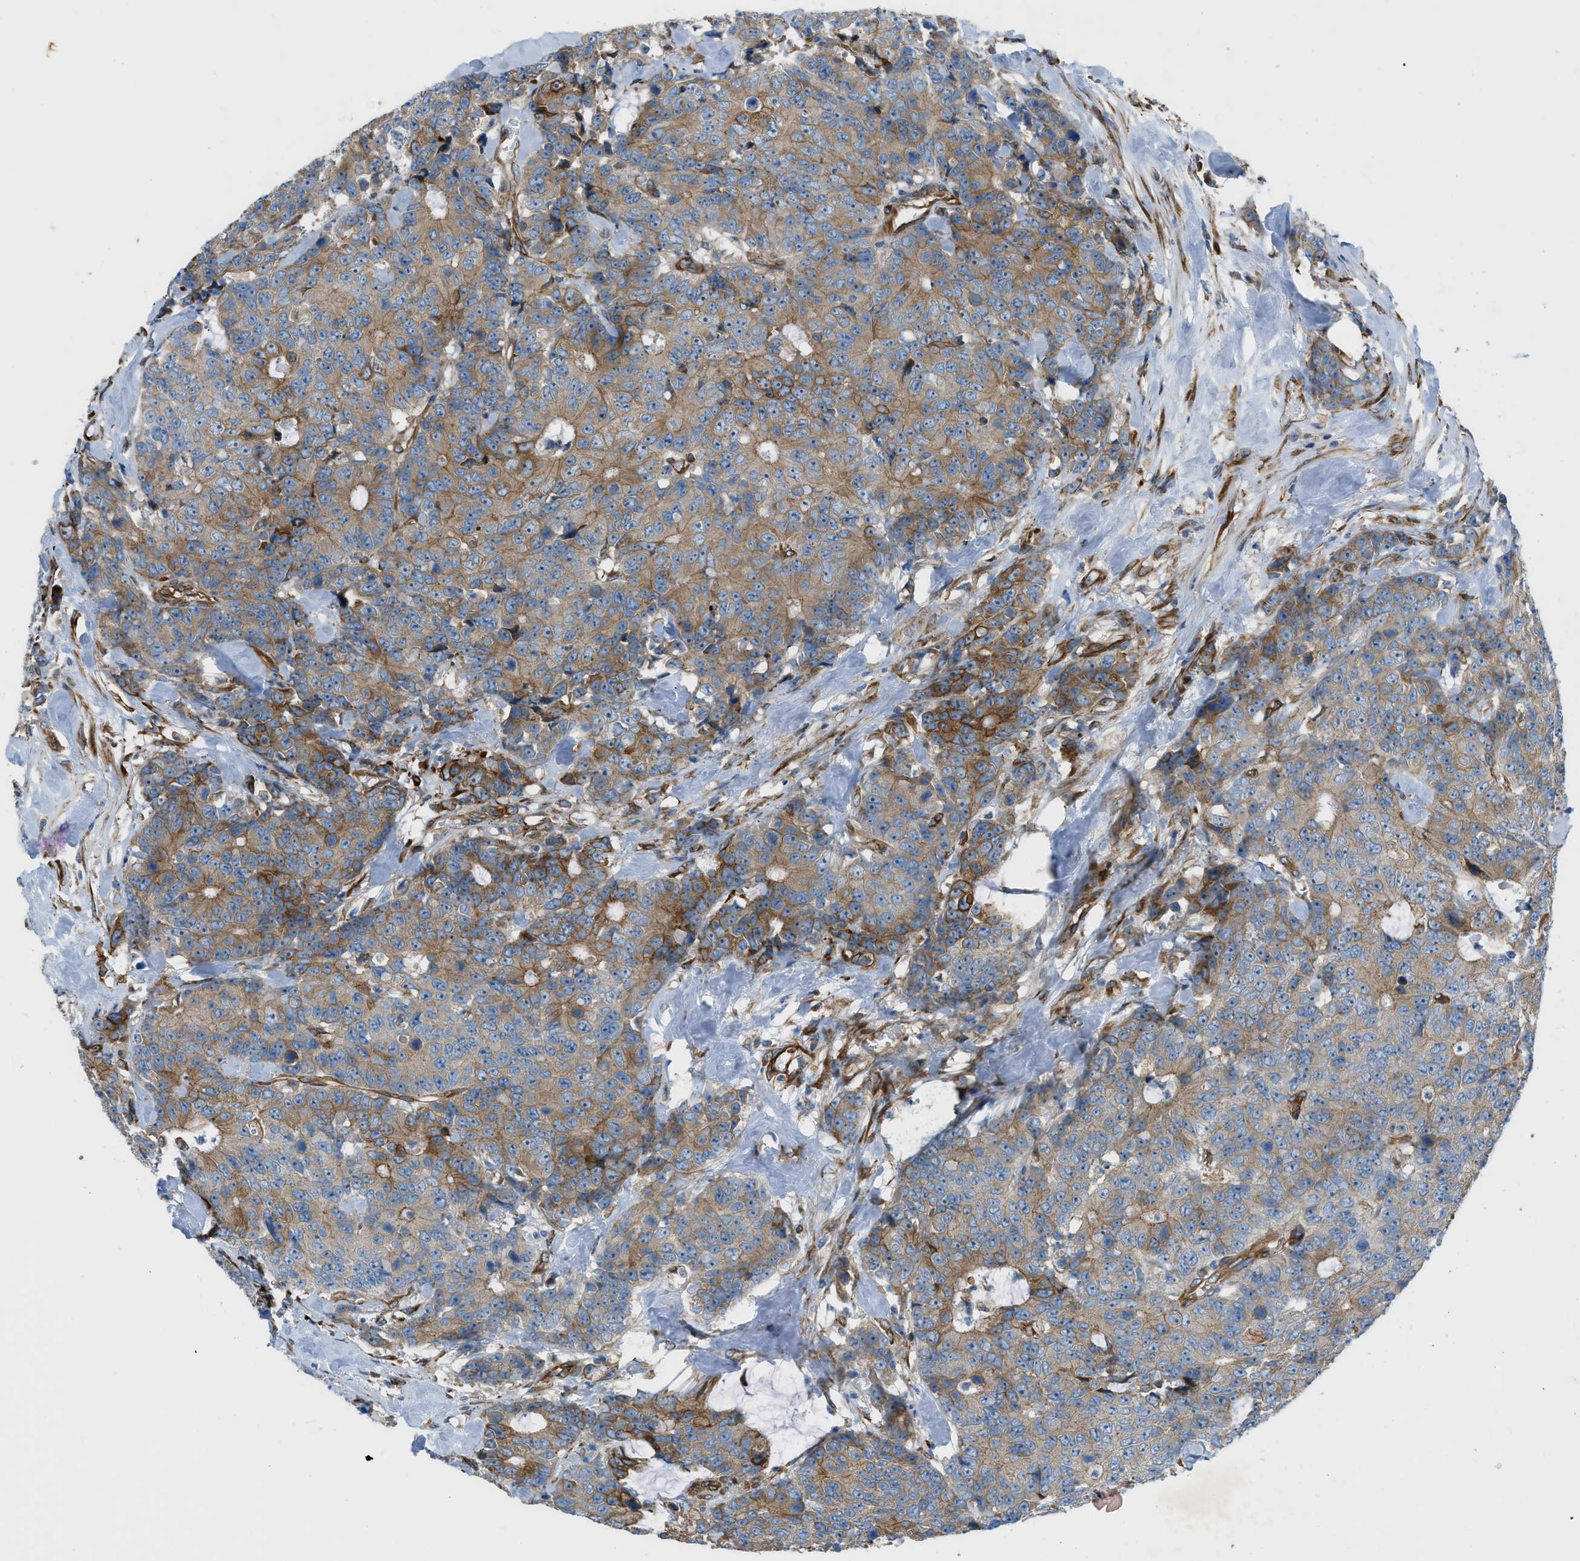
{"staining": {"intensity": "moderate", "quantity": ">75%", "location": "cytoplasmic/membranous"}, "tissue": "colorectal cancer", "cell_type": "Tumor cells", "image_type": "cancer", "snomed": [{"axis": "morphology", "description": "Adenocarcinoma, NOS"}, {"axis": "topography", "description": "Colon"}], "caption": "Moderate cytoplasmic/membranous protein expression is identified in approximately >75% of tumor cells in colorectal cancer (adenocarcinoma).", "gene": "DMAC1", "patient": {"sex": "female", "age": 86}}